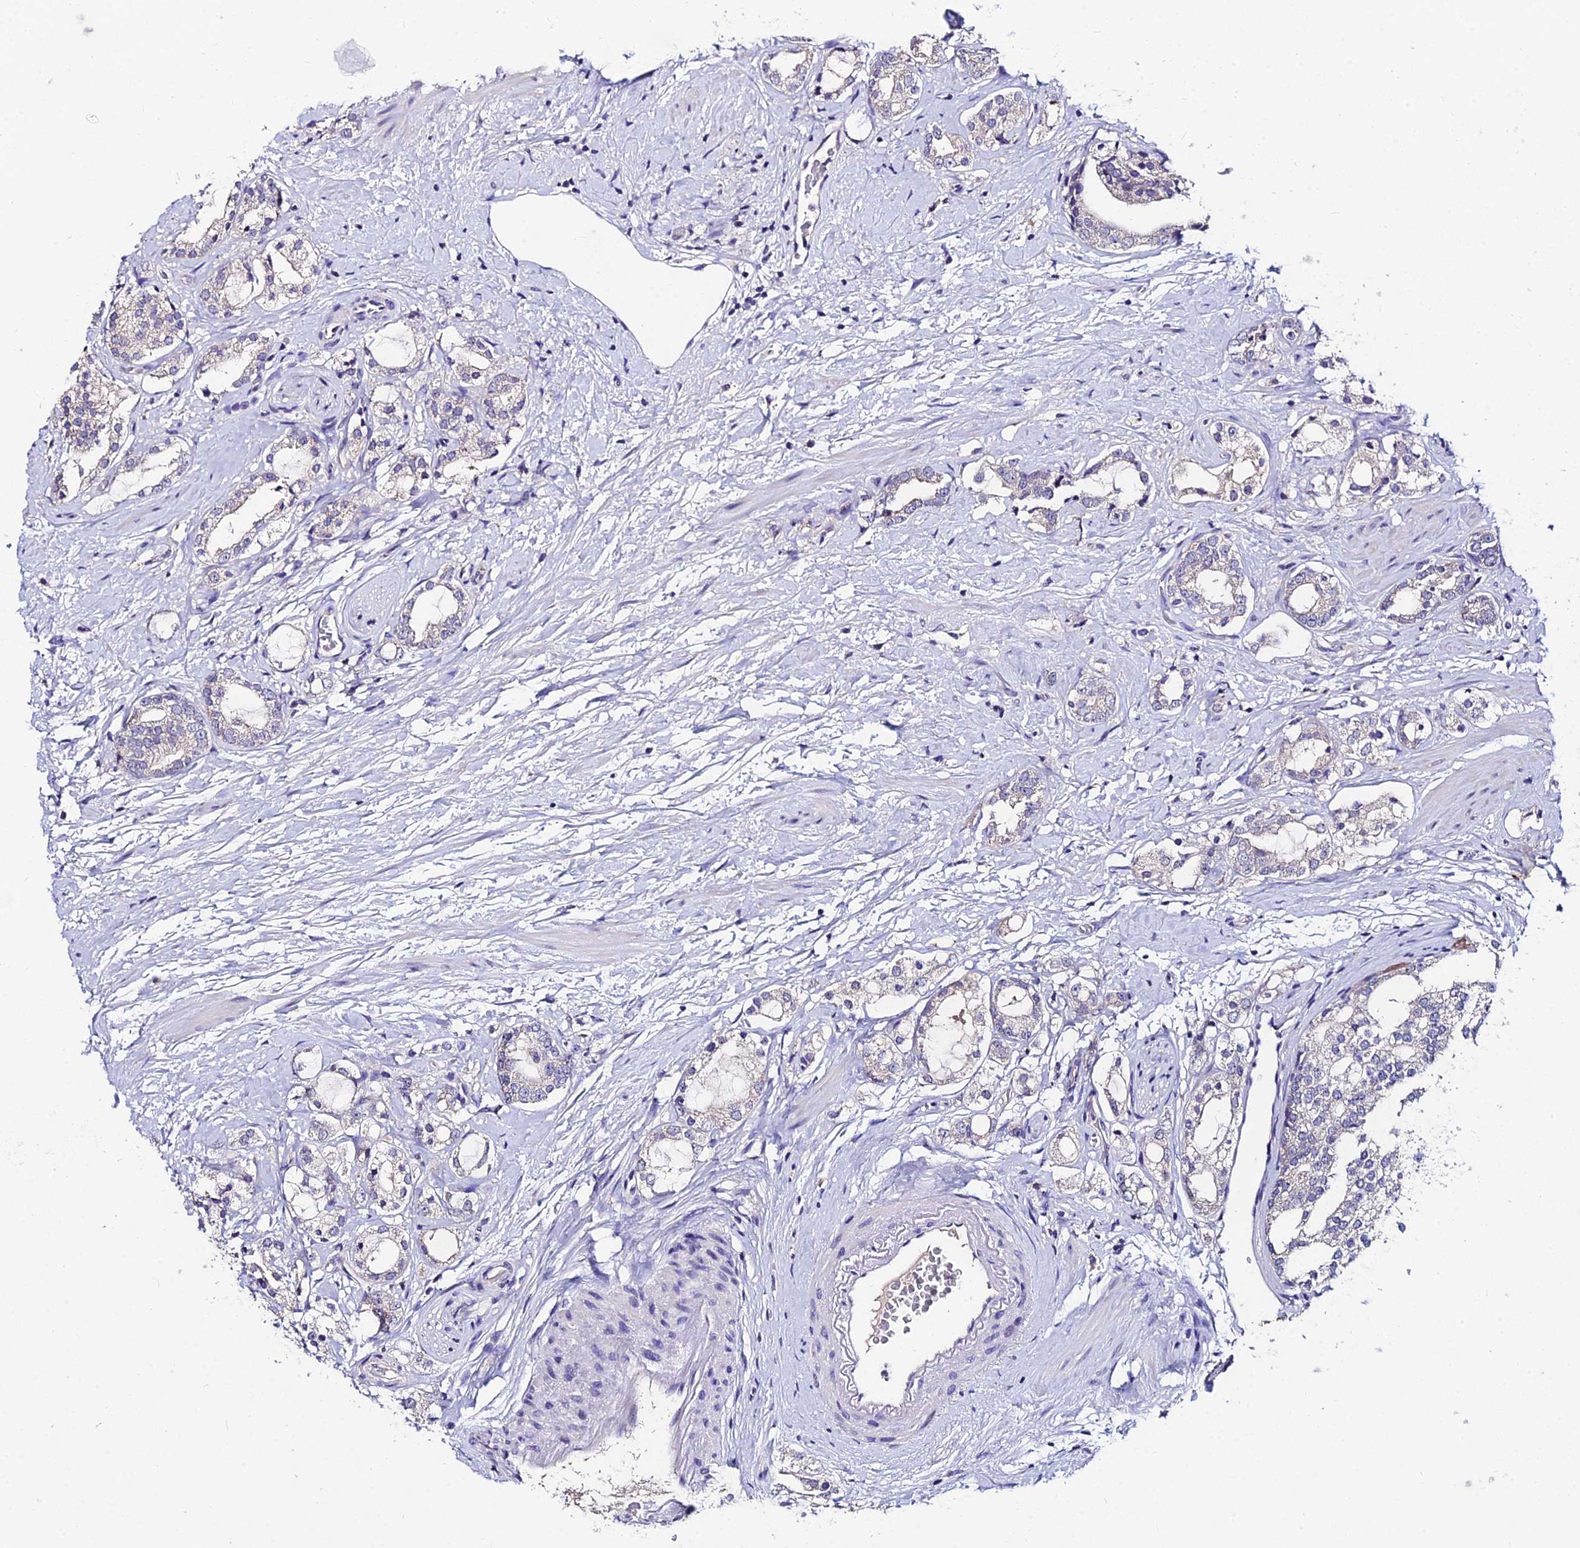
{"staining": {"intensity": "weak", "quantity": "<25%", "location": "cytoplasmic/membranous"}, "tissue": "prostate cancer", "cell_type": "Tumor cells", "image_type": "cancer", "snomed": [{"axis": "morphology", "description": "Adenocarcinoma, High grade"}, {"axis": "topography", "description": "Prostate"}], "caption": "There is no significant expression in tumor cells of prostate high-grade adenocarcinoma. Brightfield microscopy of immunohistochemistry stained with DAB (brown) and hematoxylin (blue), captured at high magnification.", "gene": "LGALS7", "patient": {"sex": "male", "age": 64}}